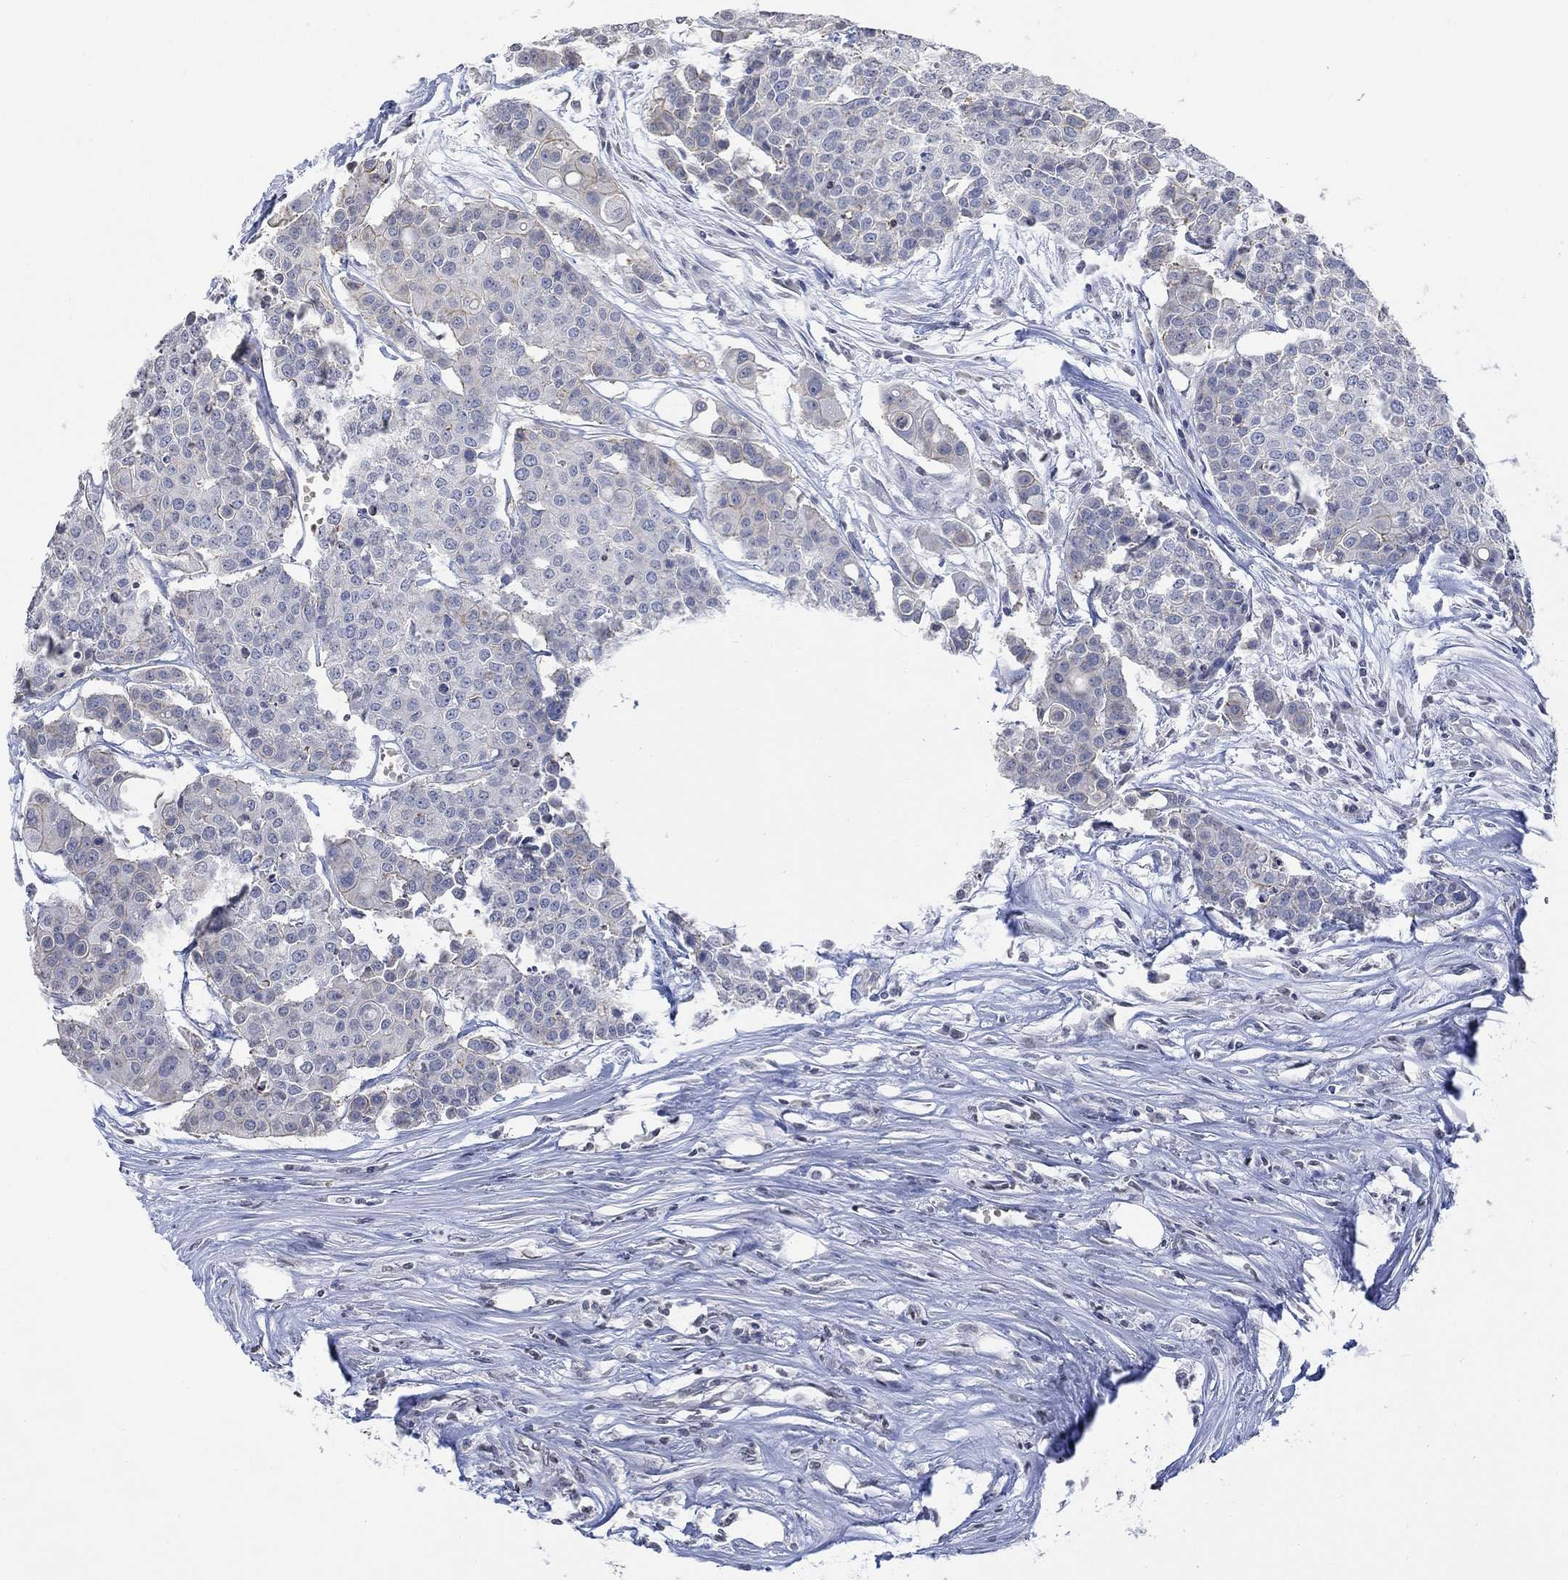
{"staining": {"intensity": "negative", "quantity": "none", "location": "none"}, "tissue": "carcinoid", "cell_type": "Tumor cells", "image_type": "cancer", "snomed": [{"axis": "morphology", "description": "Carcinoid, malignant, NOS"}, {"axis": "topography", "description": "Colon"}], "caption": "There is no significant staining in tumor cells of carcinoid.", "gene": "TMEM255A", "patient": {"sex": "male", "age": 81}}